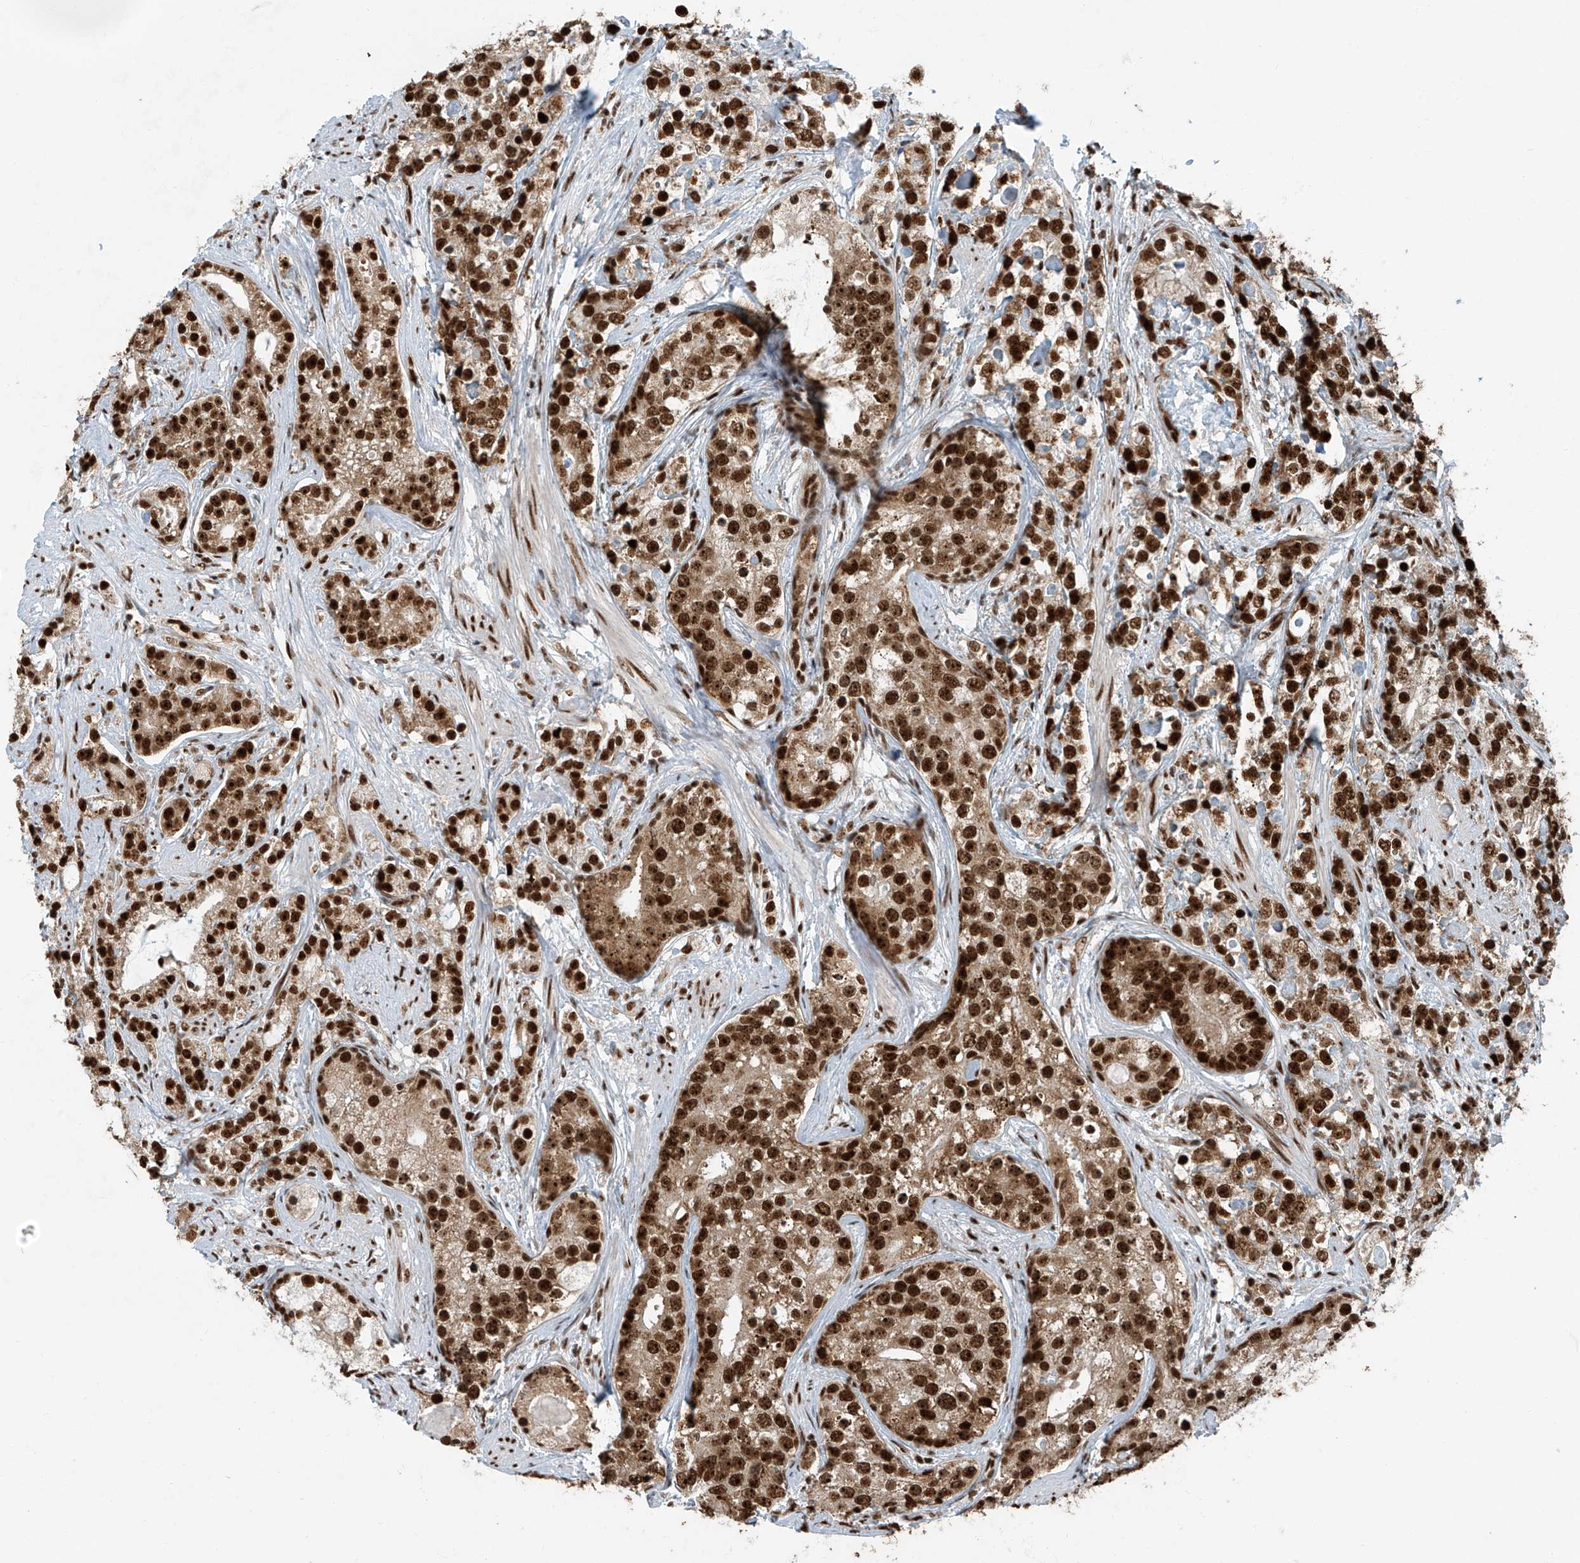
{"staining": {"intensity": "strong", "quantity": ">75%", "location": "cytoplasmic/membranous,nuclear"}, "tissue": "prostate cancer", "cell_type": "Tumor cells", "image_type": "cancer", "snomed": [{"axis": "morphology", "description": "Adenocarcinoma, High grade"}, {"axis": "topography", "description": "Prostate"}], "caption": "IHC of high-grade adenocarcinoma (prostate) shows high levels of strong cytoplasmic/membranous and nuclear positivity in approximately >75% of tumor cells.", "gene": "FAM193B", "patient": {"sex": "male", "age": 69}}